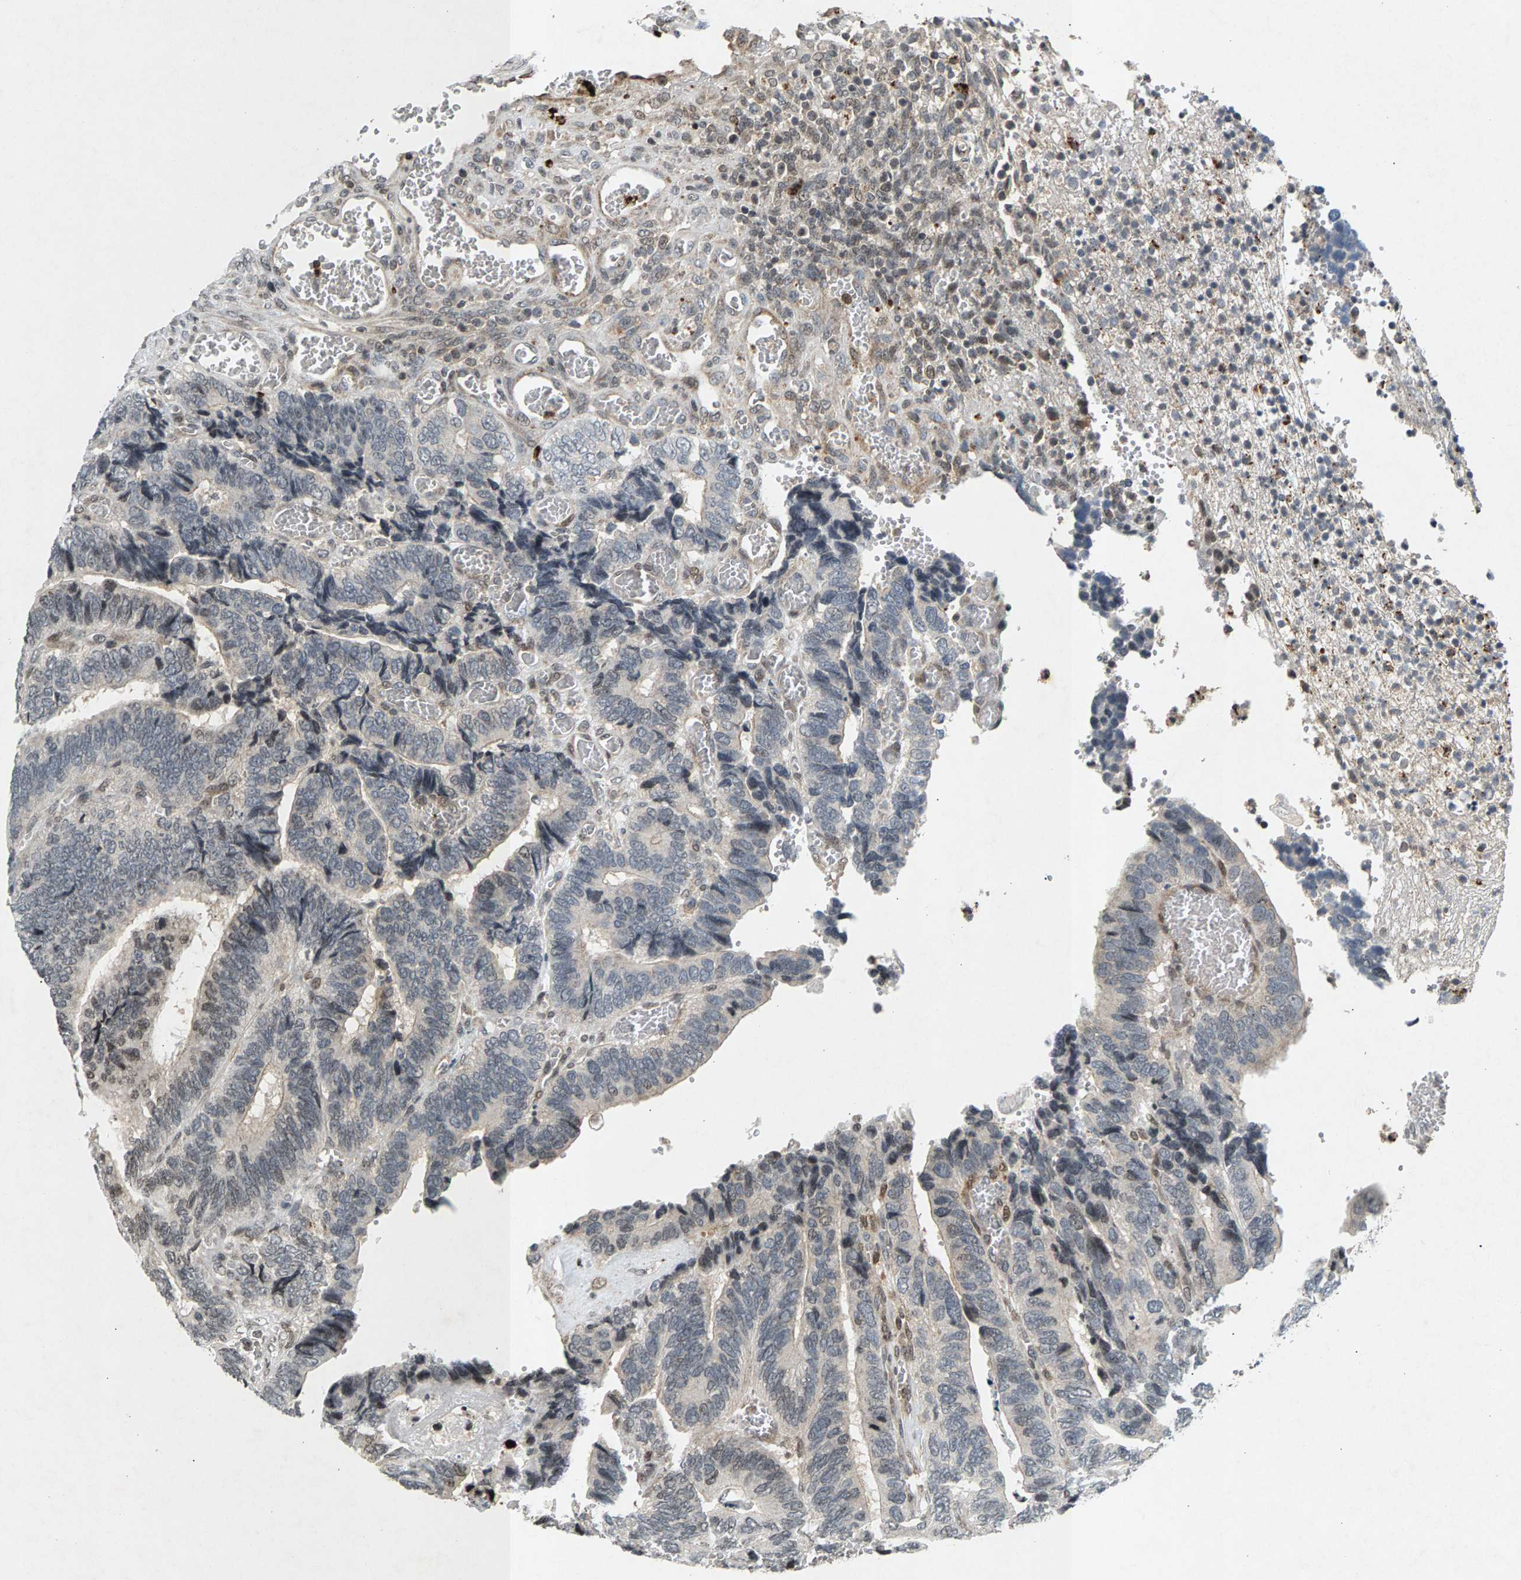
{"staining": {"intensity": "negative", "quantity": "none", "location": "none"}, "tissue": "colorectal cancer", "cell_type": "Tumor cells", "image_type": "cancer", "snomed": [{"axis": "morphology", "description": "Adenocarcinoma, NOS"}, {"axis": "topography", "description": "Colon"}], "caption": "This photomicrograph is of colorectal cancer (adenocarcinoma) stained with immunohistochemistry (IHC) to label a protein in brown with the nuclei are counter-stained blue. There is no positivity in tumor cells.", "gene": "ZPR1", "patient": {"sex": "male", "age": 72}}